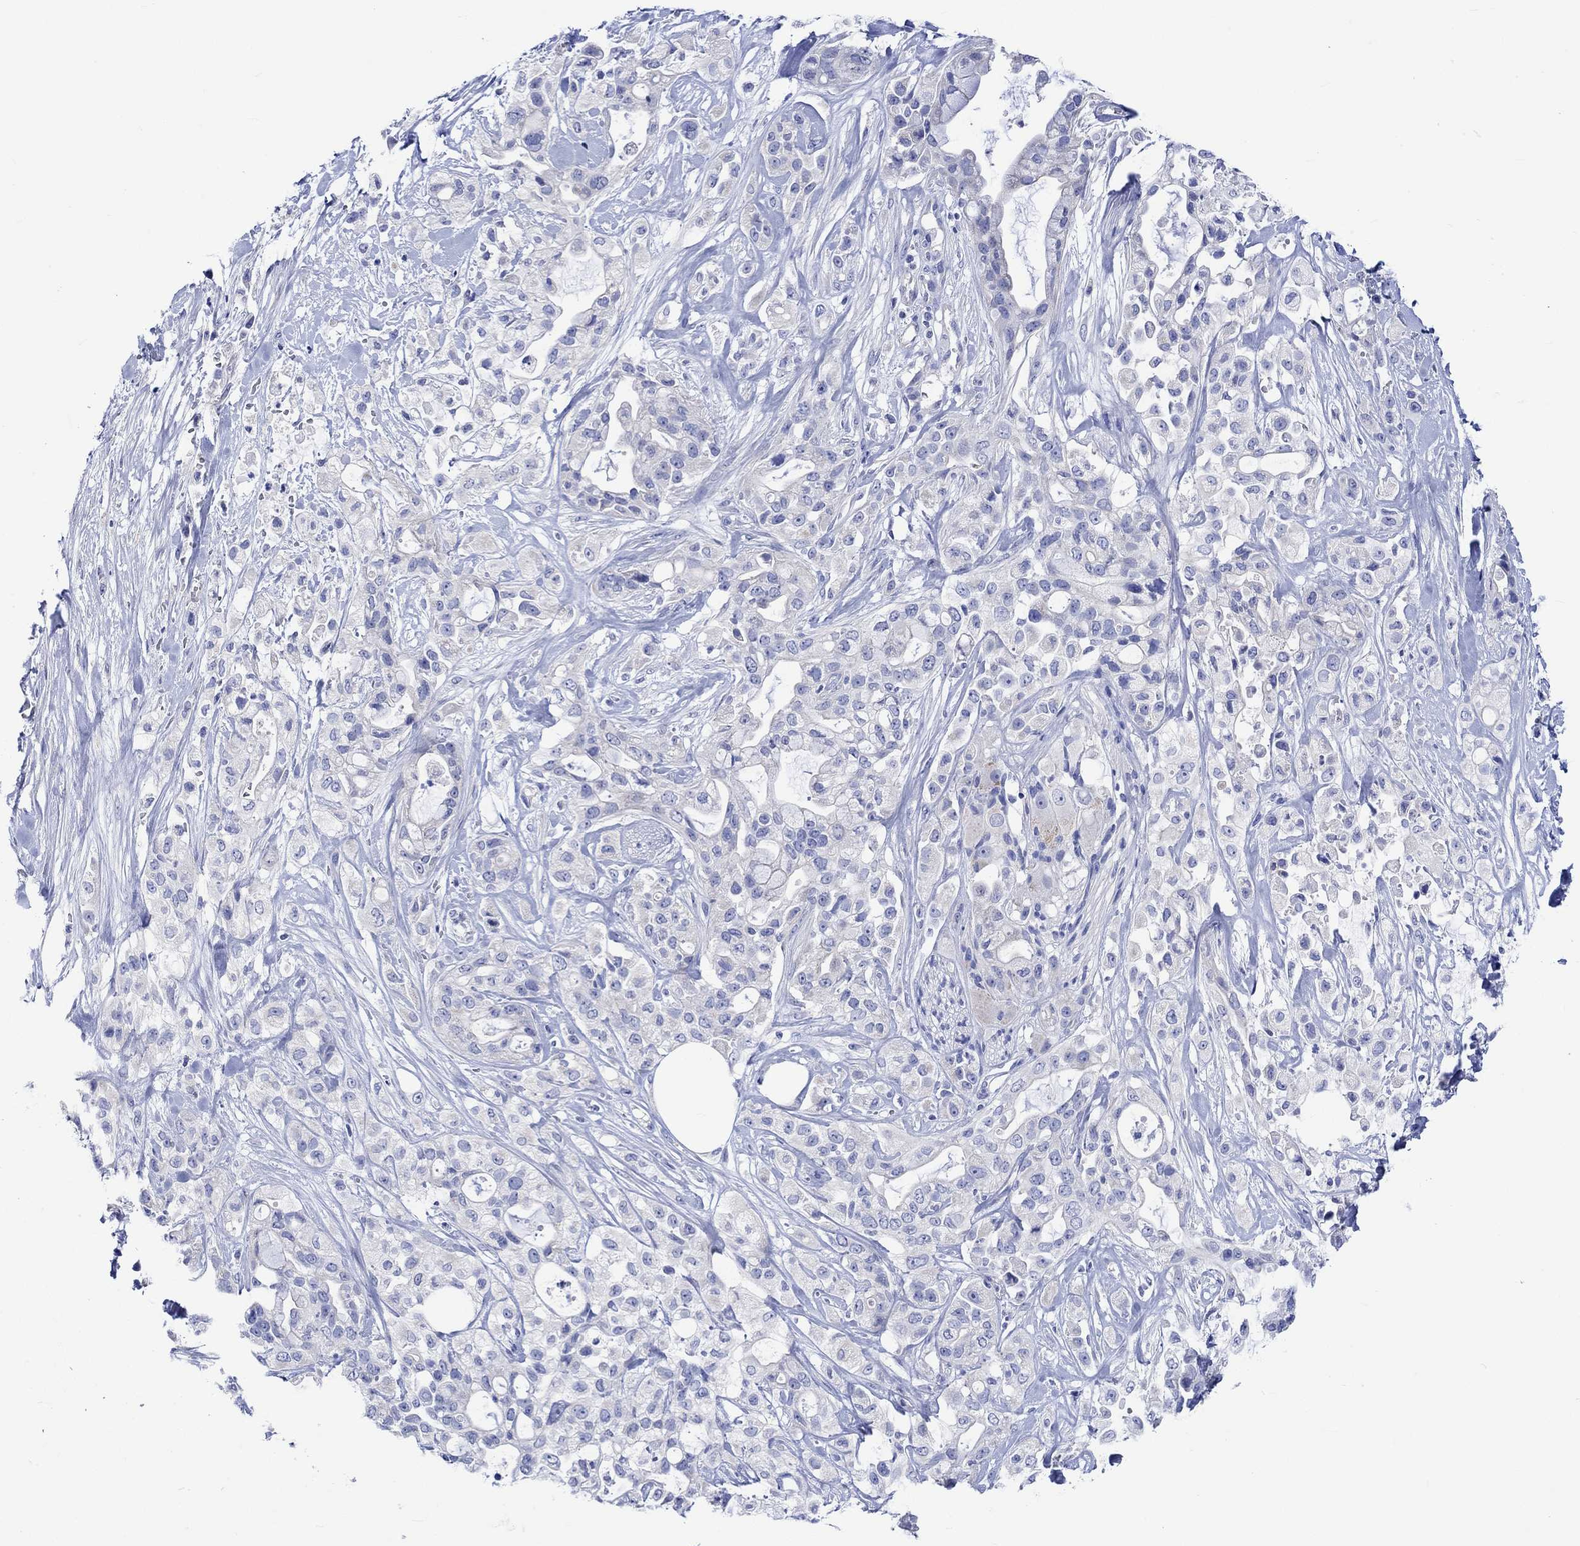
{"staining": {"intensity": "negative", "quantity": "none", "location": "none"}, "tissue": "pancreatic cancer", "cell_type": "Tumor cells", "image_type": "cancer", "snomed": [{"axis": "morphology", "description": "Adenocarcinoma, NOS"}, {"axis": "topography", "description": "Pancreas"}], "caption": "Immunohistochemical staining of human pancreatic adenocarcinoma demonstrates no significant positivity in tumor cells.", "gene": "HARBI1", "patient": {"sex": "male", "age": 44}}